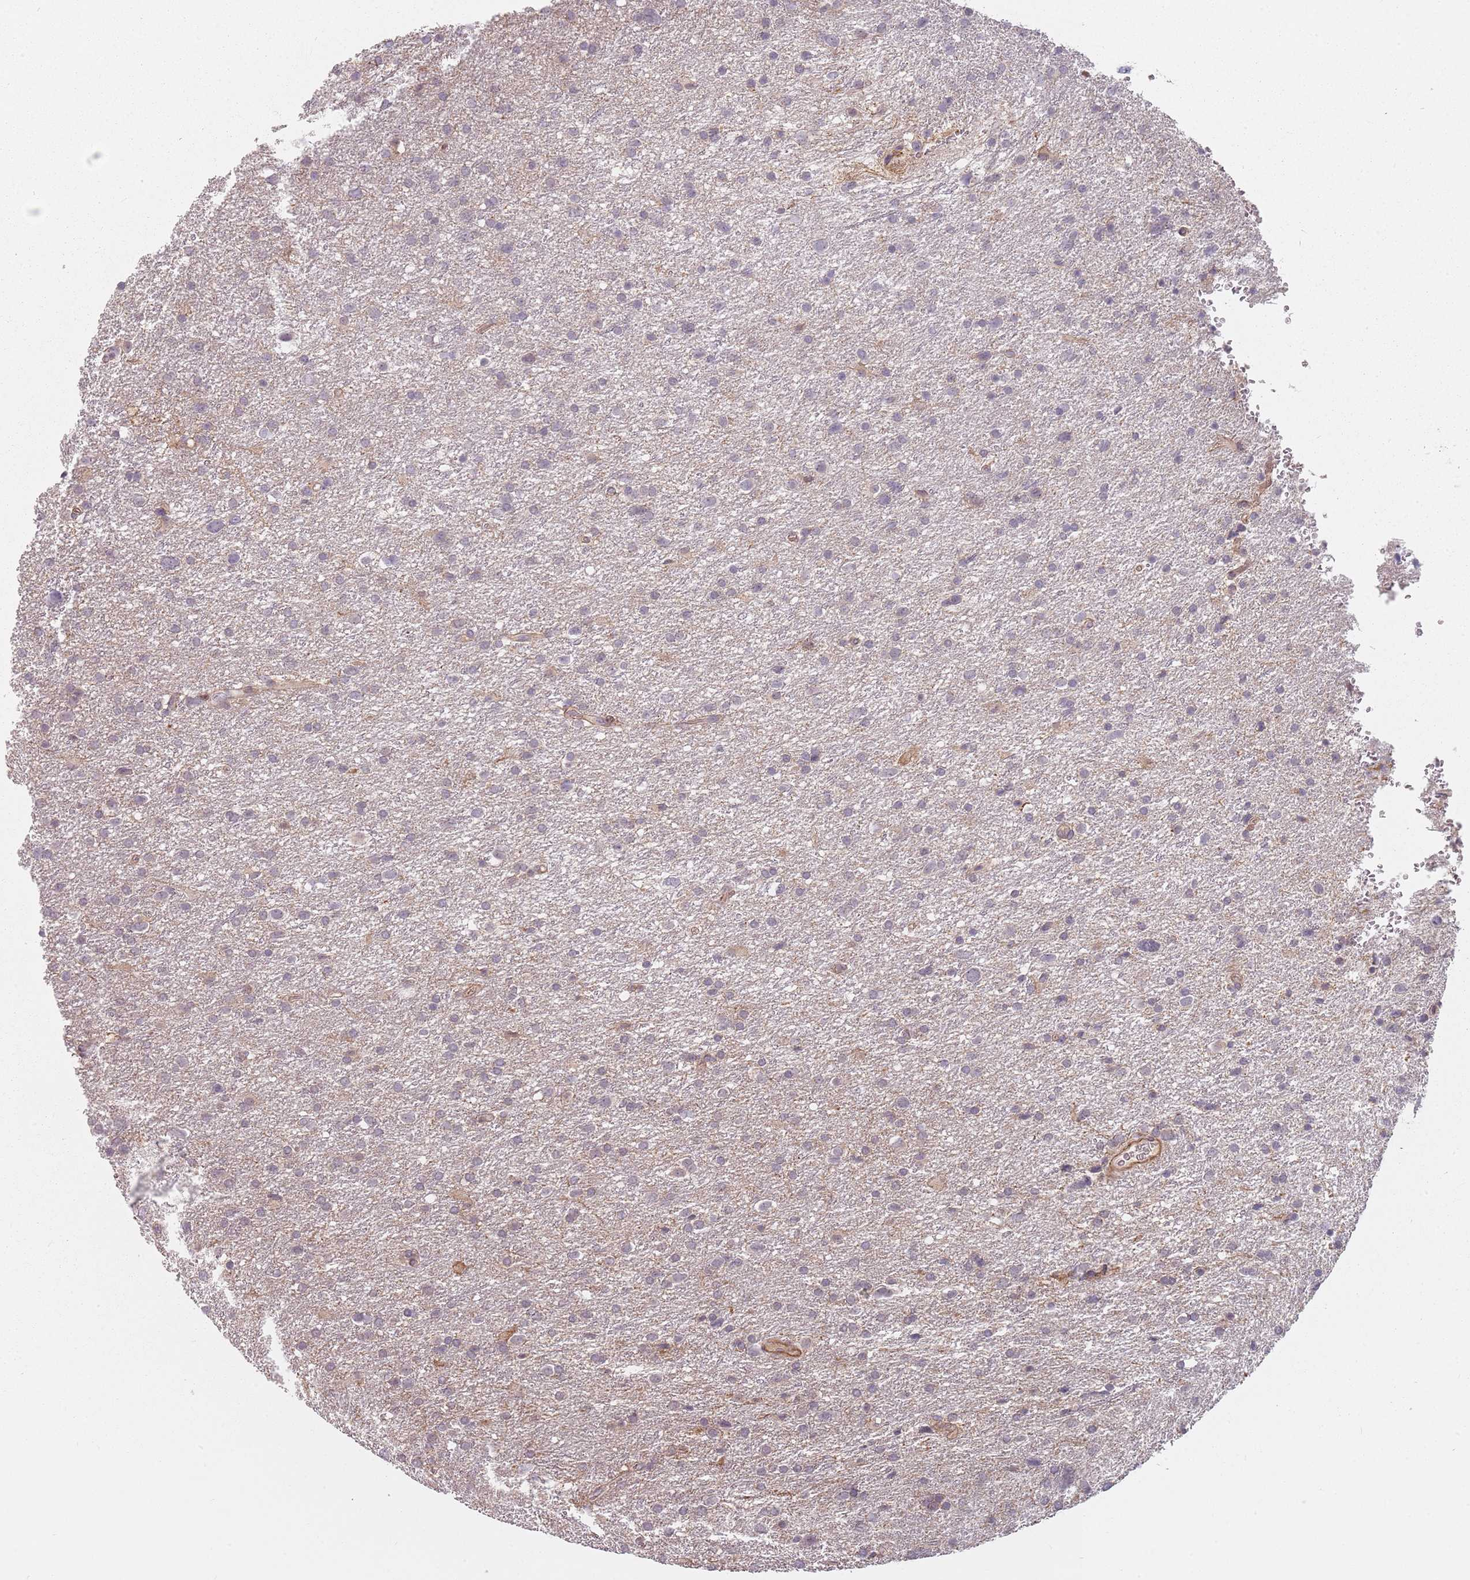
{"staining": {"intensity": "negative", "quantity": "none", "location": "none"}, "tissue": "glioma", "cell_type": "Tumor cells", "image_type": "cancer", "snomed": [{"axis": "morphology", "description": "Glioma, malignant, Low grade"}, {"axis": "topography", "description": "Brain"}], "caption": "Immunohistochemistry micrograph of neoplastic tissue: glioma stained with DAB demonstrates no significant protein staining in tumor cells. (DAB immunohistochemistry (IHC), high magnification).", "gene": "RPS6KA2", "patient": {"sex": "female", "age": 32}}